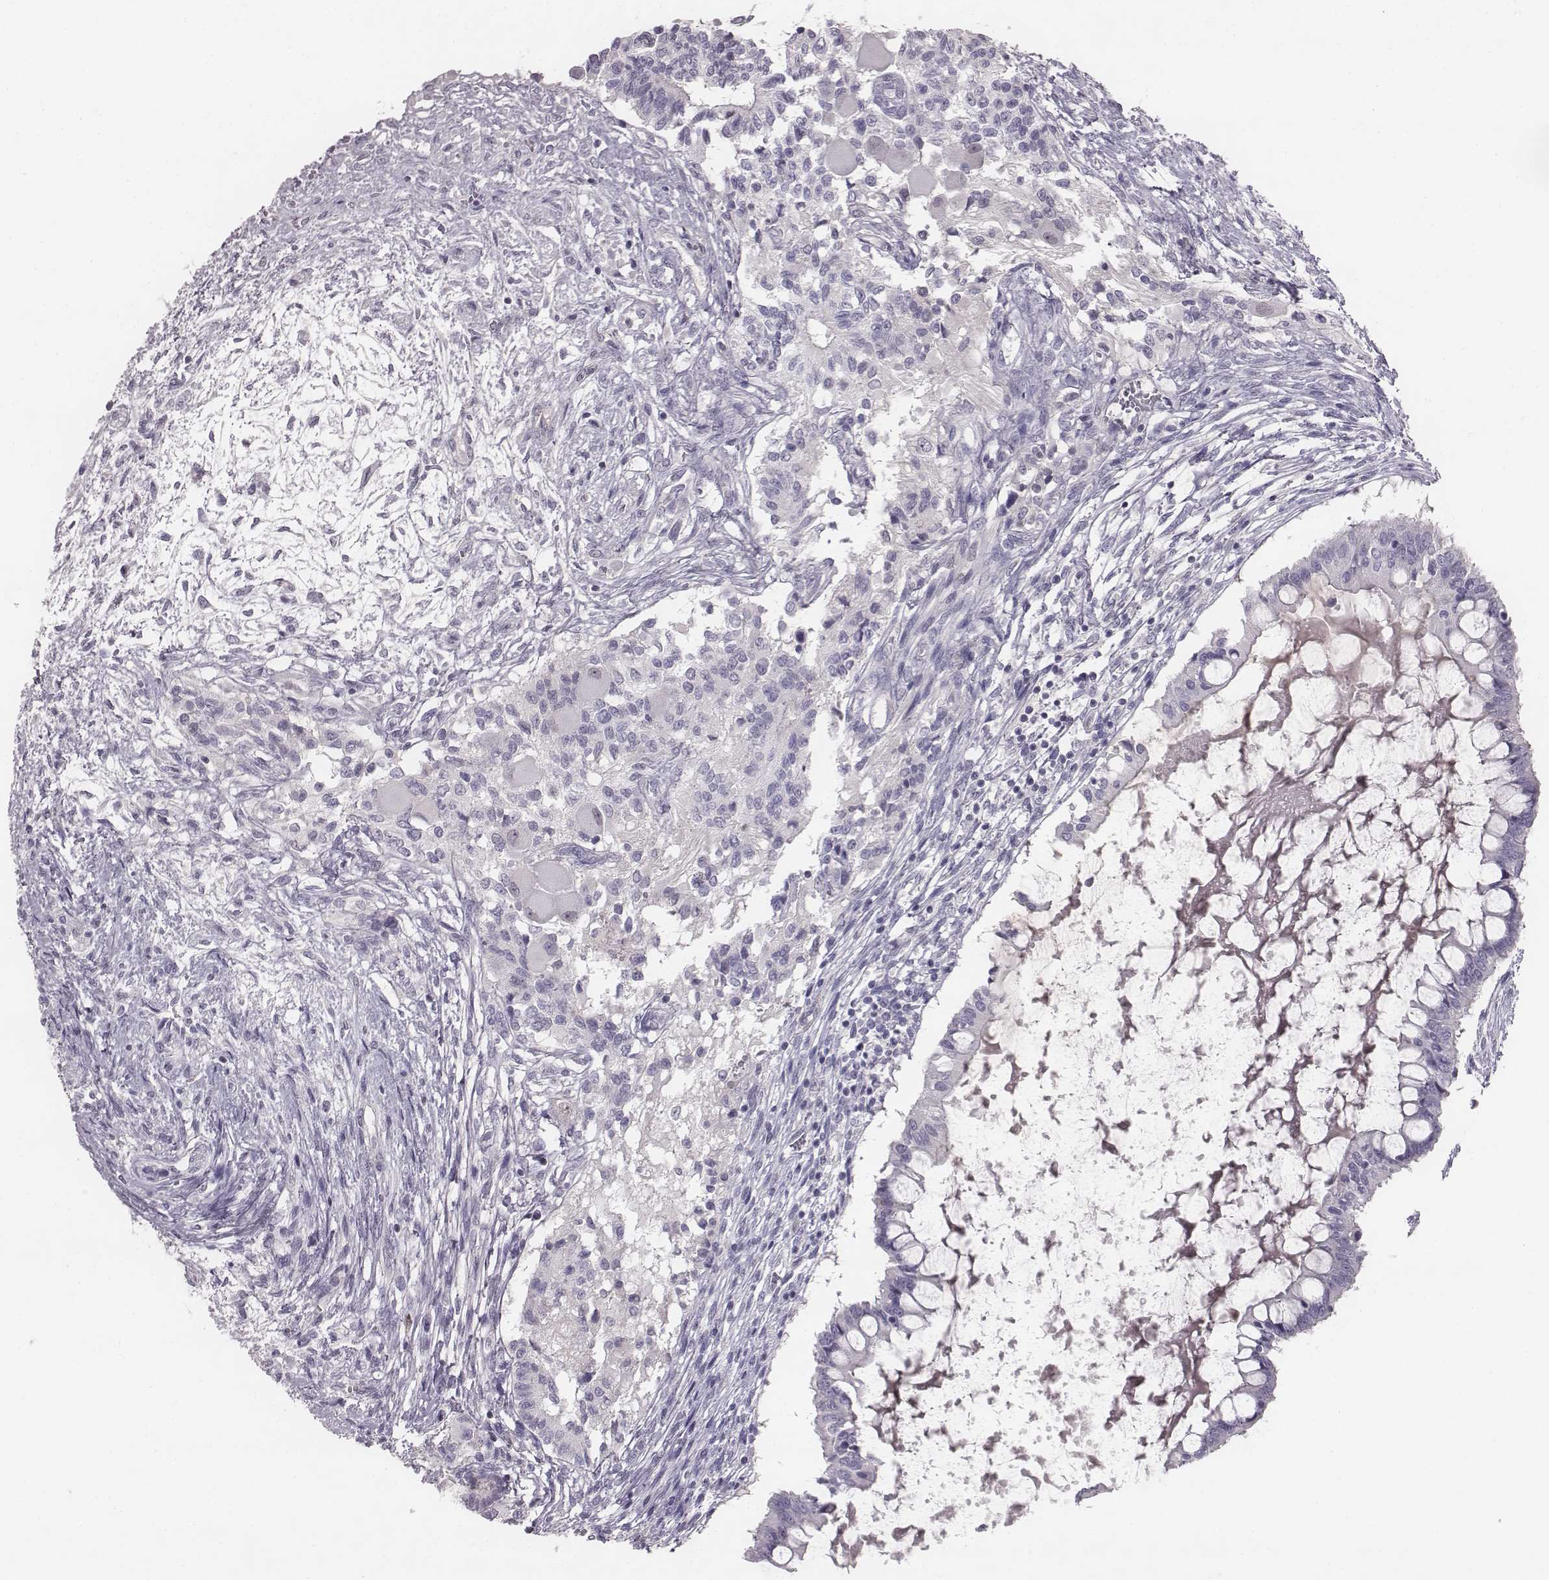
{"staining": {"intensity": "negative", "quantity": "none", "location": "none"}, "tissue": "testis cancer", "cell_type": "Tumor cells", "image_type": "cancer", "snomed": [{"axis": "morphology", "description": "Carcinoma, Embryonal, NOS"}, {"axis": "topography", "description": "Testis"}], "caption": "There is no significant positivity in tumor cells of testis cancer.", "gene": "PDE8B", "patient": {"sex": "male", "age": 37}}